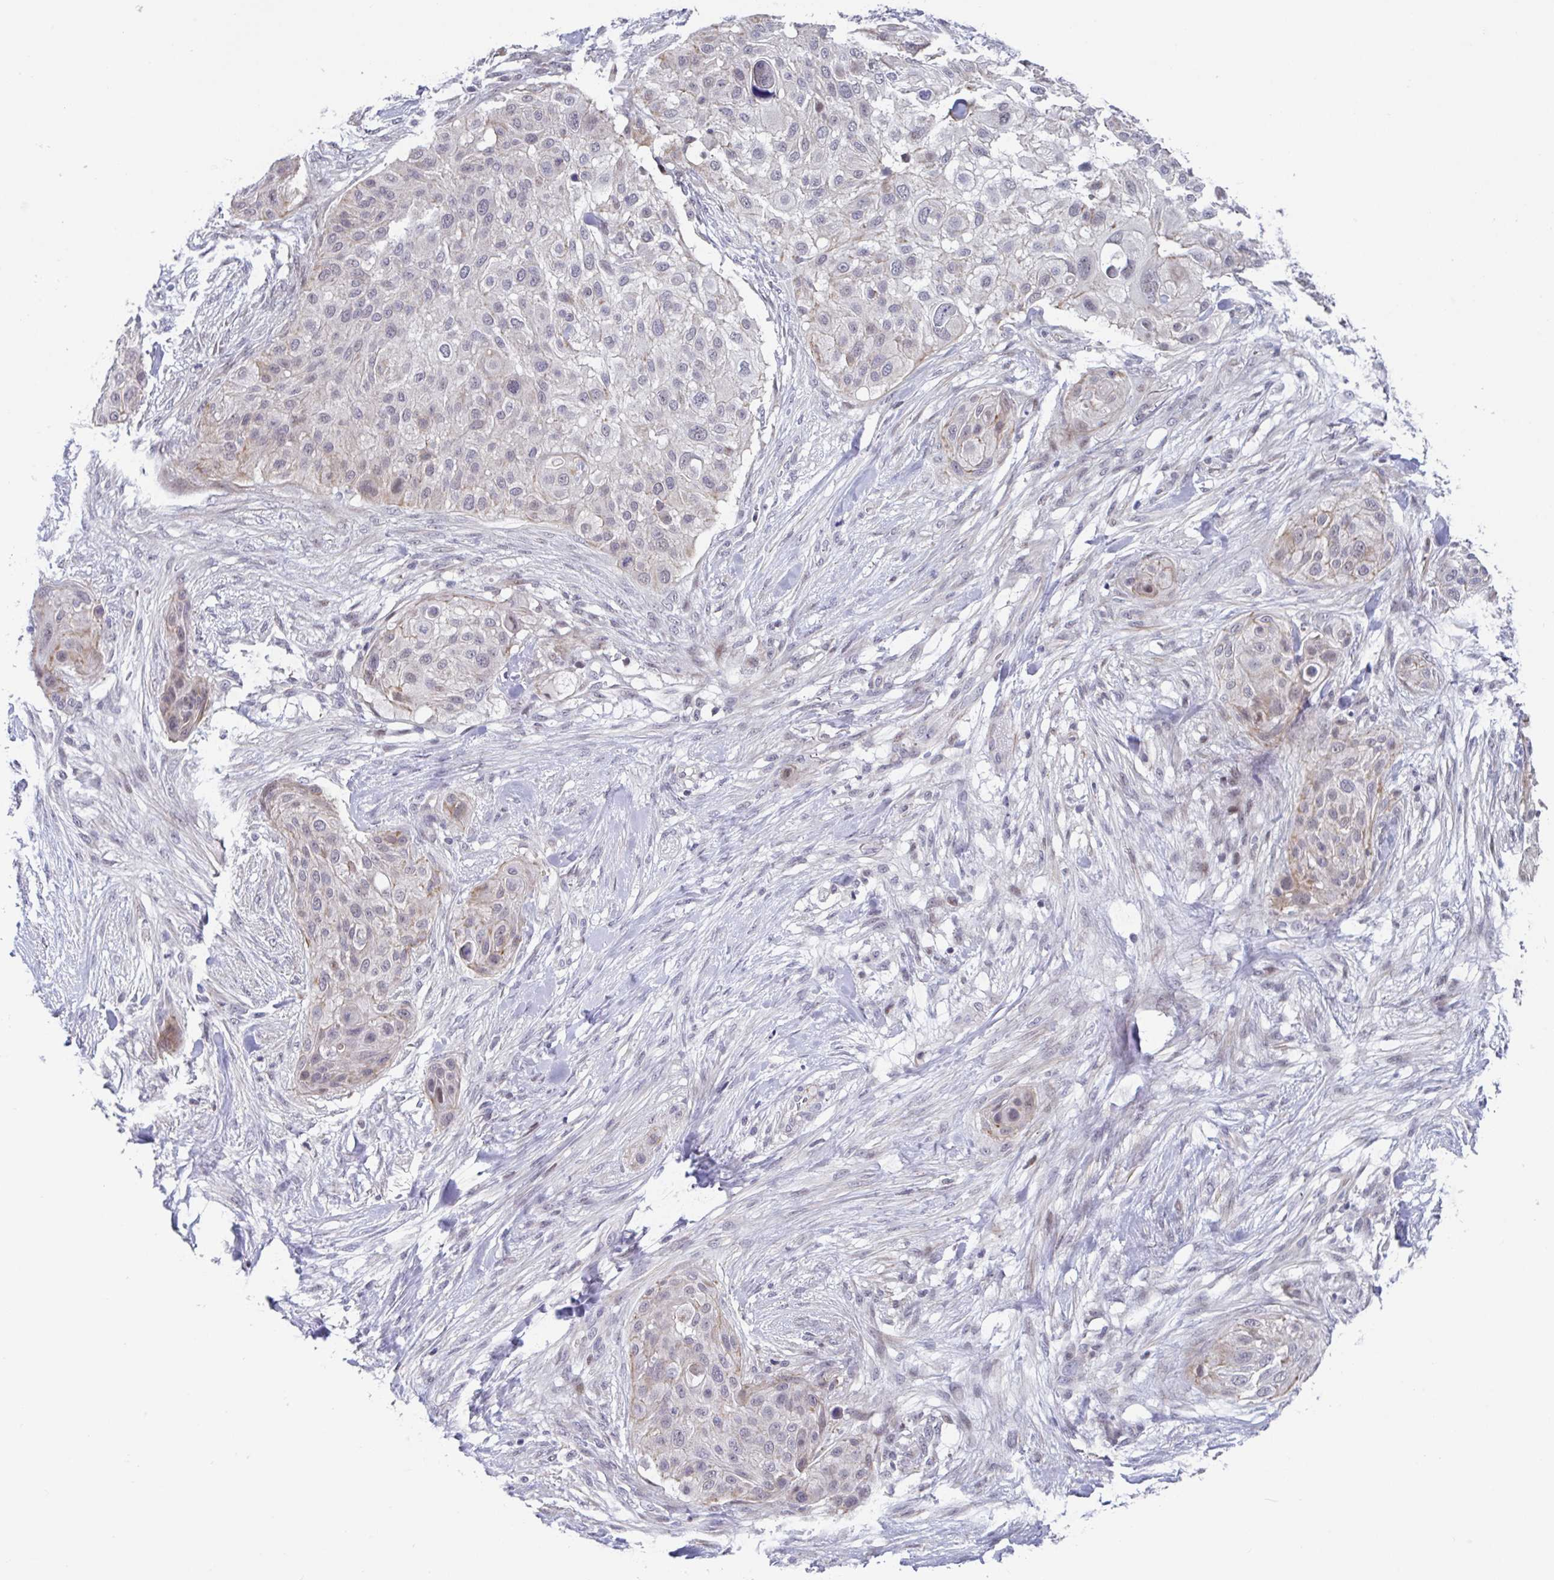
{"staining": {"intensity": "negative", "quantity": "none", "location": "none"}, "tissue": "skin cancer", "cell_type": "Tumor cells", "image_type": "cancer", "snomed": [{"axis": "morphology", "description": "Squamous cell carcinoma, NOS"}, {"axis": "topography", "description": "Skin"}], "caption": "IHC of human skin squamous cell carcinoma reveals no positivity in tumor cells.", "gene": "WDR72", "patient": {"sex": "female", "age": 87}}